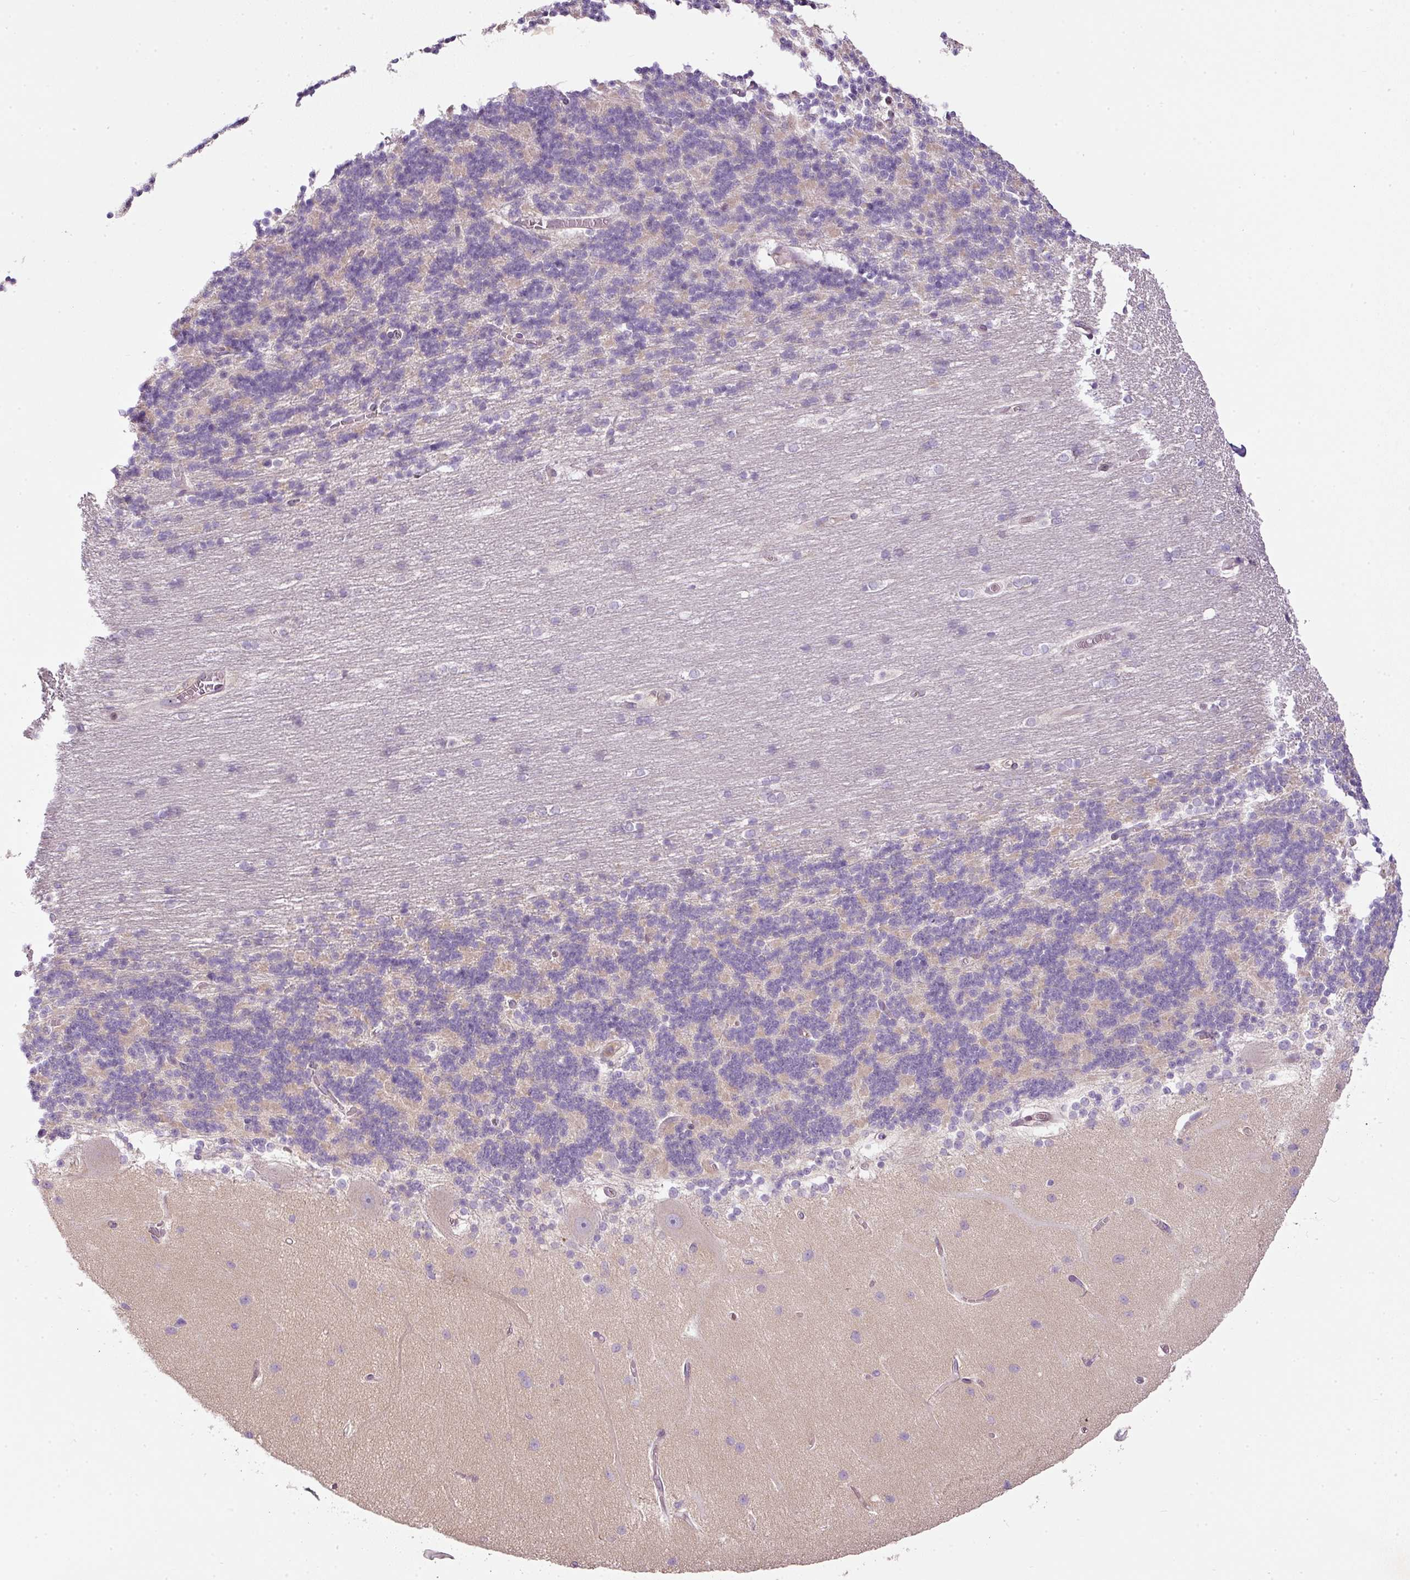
{"staining": {"intensity": "negative", "quantity": "none", "location": "none"}, "tissue": "cerebellum", "cell_type": "Cells in granular layer", "image_type": "normal", "snomed": [{"axis": "morphology", "description": "Normal tissue, NOS"}, {"axis": "topography", "description": "Cerebellum"}], "caption": "This is an immunohistochemistry photomicrograph of unremarkable human cerebellum. There is no staining in cells in granular layer.", "gene": "TBC1D2B", "patient": {"sex": "female", "age": 54}}